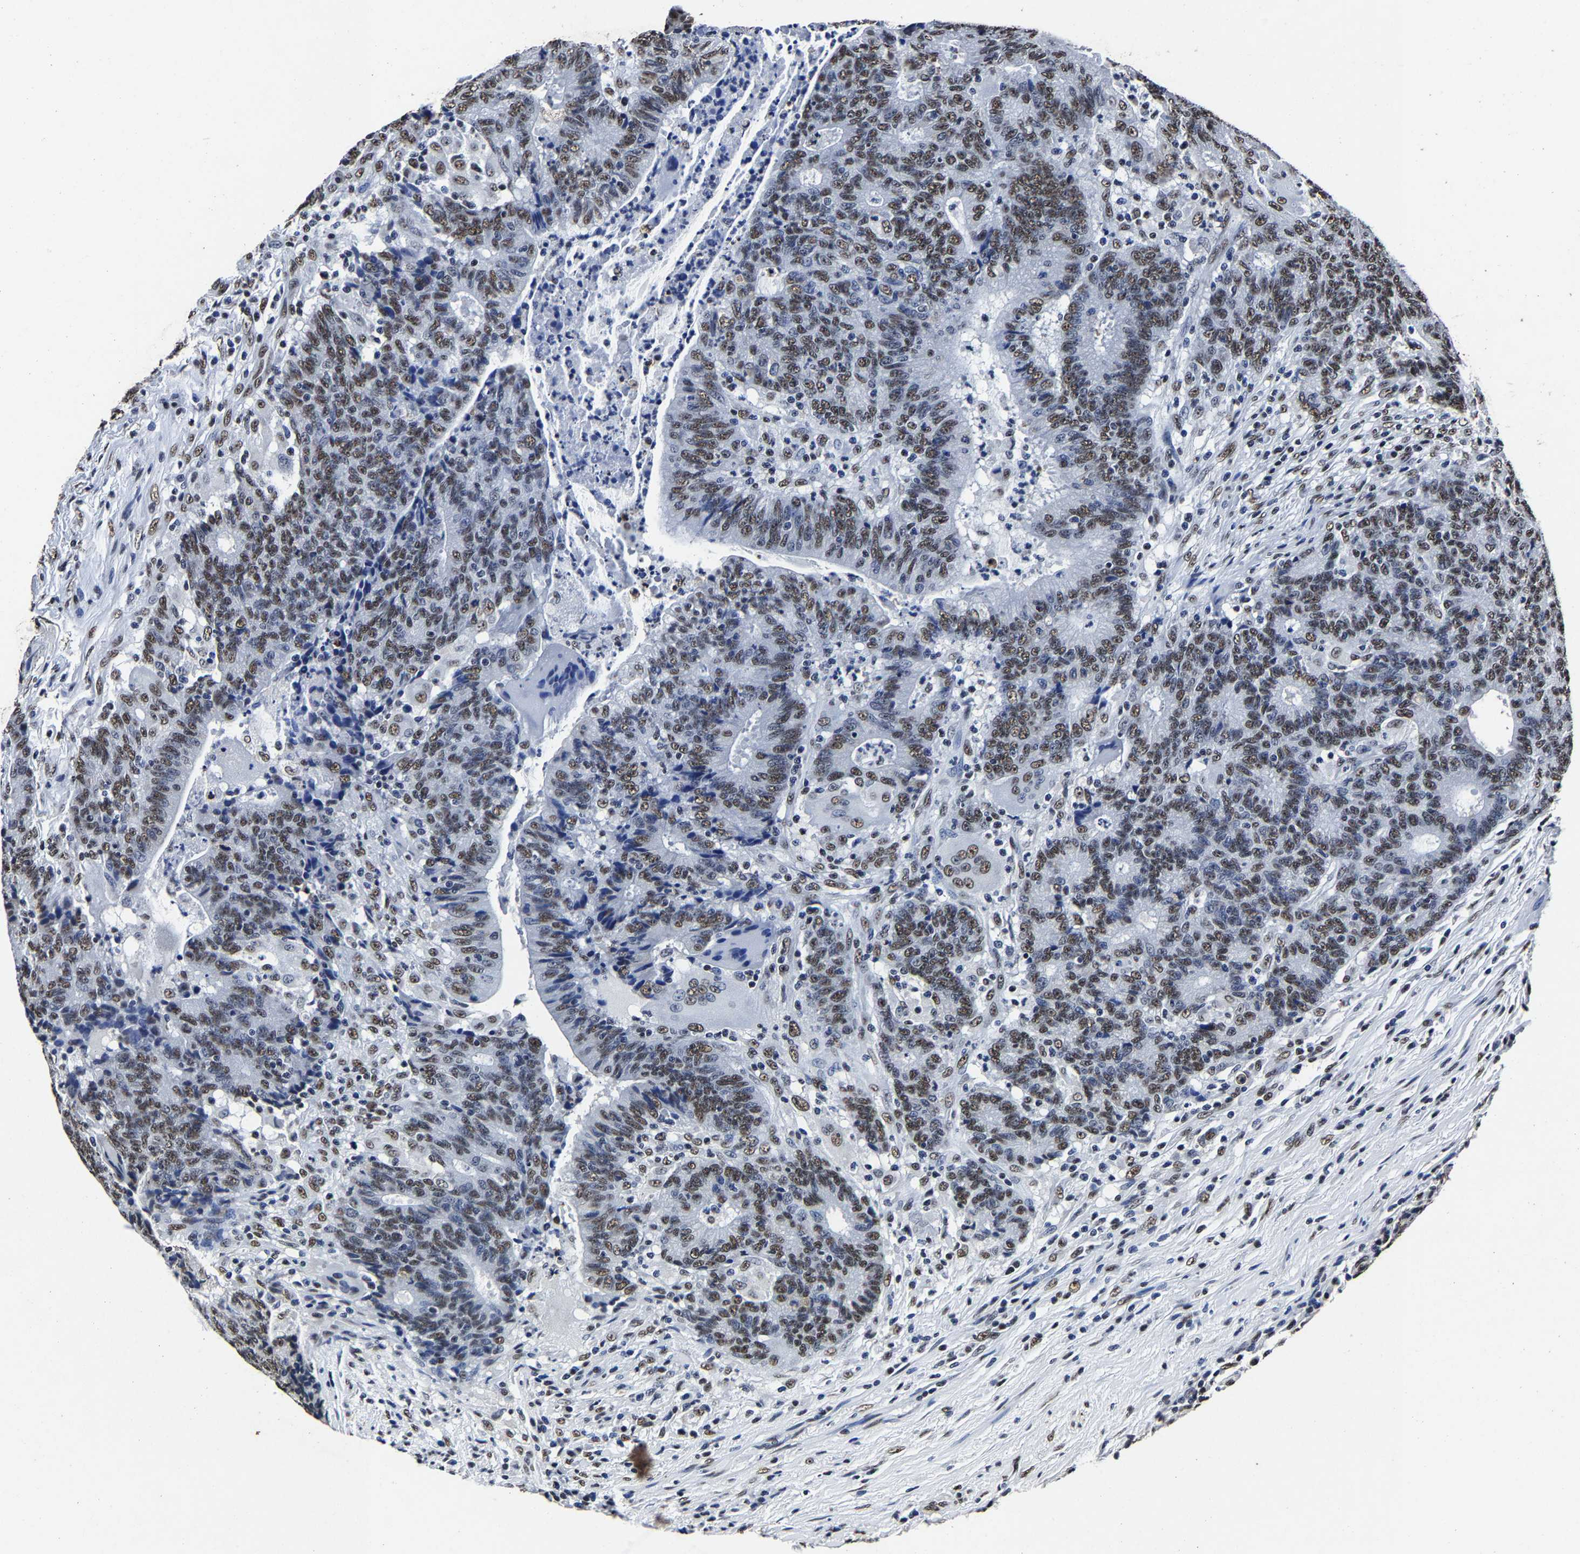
{"staining": {"intensity": "moderate", "quantity": ">75%", "location": "nuclear"}, "tissue": "colorectal cancer", "cell_type": "Tumor cells", "image_type": "cancer", "snomed": [{"axis": "morphology", "description": "Normal tissue, NOS"}, {"axis": "morphology", "description": "Adenocarcinoma, NOS"}, {"axis": "topography", "description": "Colon"}], "caption": "A histopathology image of human colorectal adenocarcinoma stained for a protein demonstrates moderate nuclear brown staining in tumor cells. (DAB = brown stain, brightfield microscopy at high magnification).", "gene": "RBM45", "patient": {"sex": "female", "age": 75}}